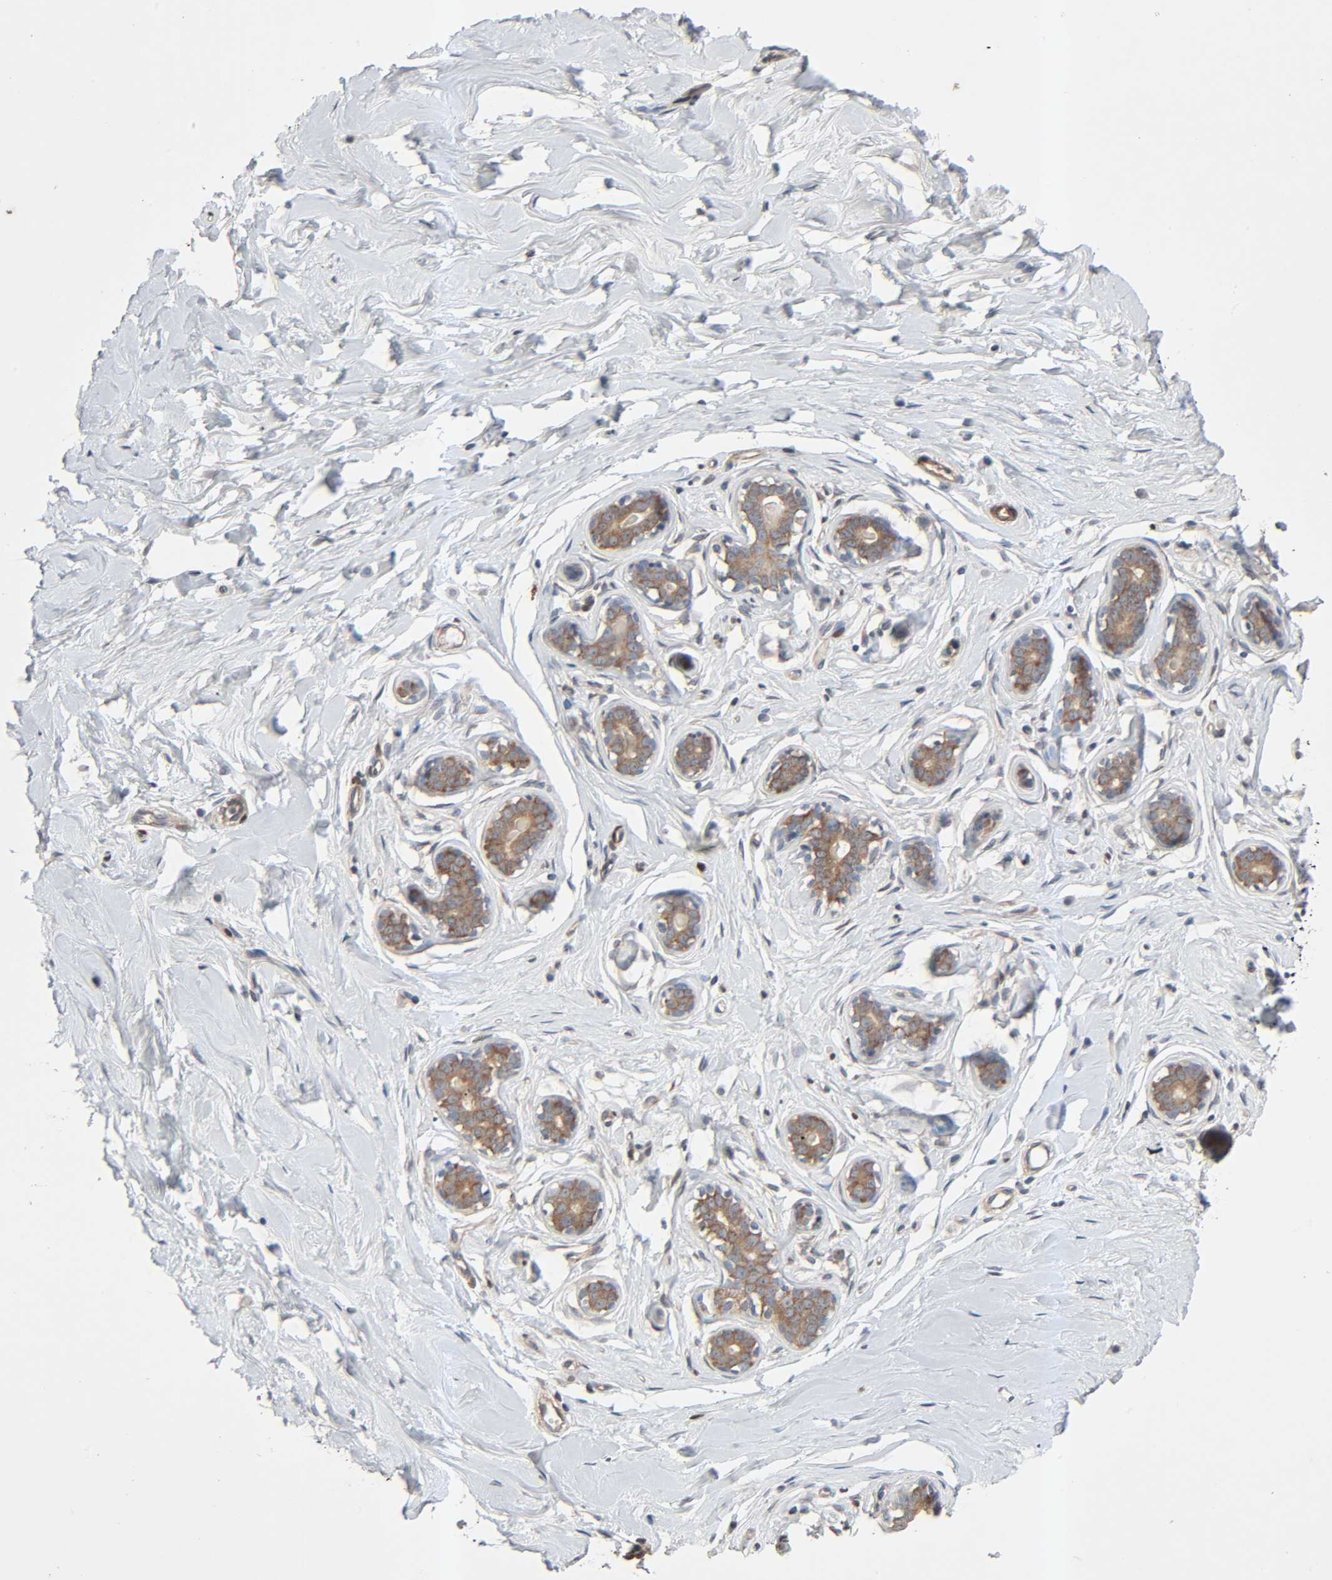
{"staining": {"intensity": "negative", "quantity": "none", "location": "none"}, "tissue": "breast", "cell_type": "Adipocytes", "image_type": "normal", "snomed": [{"axis": "morphology", "description": "Normal tissue, NOS"}, {"axis": "topography", "description": "Breast"}], "caption": "This histopathology image is of unremarkable breast stained with IHC to label a protein in brown with the nuclei are counter-stained blue. There is no staining in adipocytes.", "gene": "PTK2", "patient": {"sex": "female", "age": 23}}